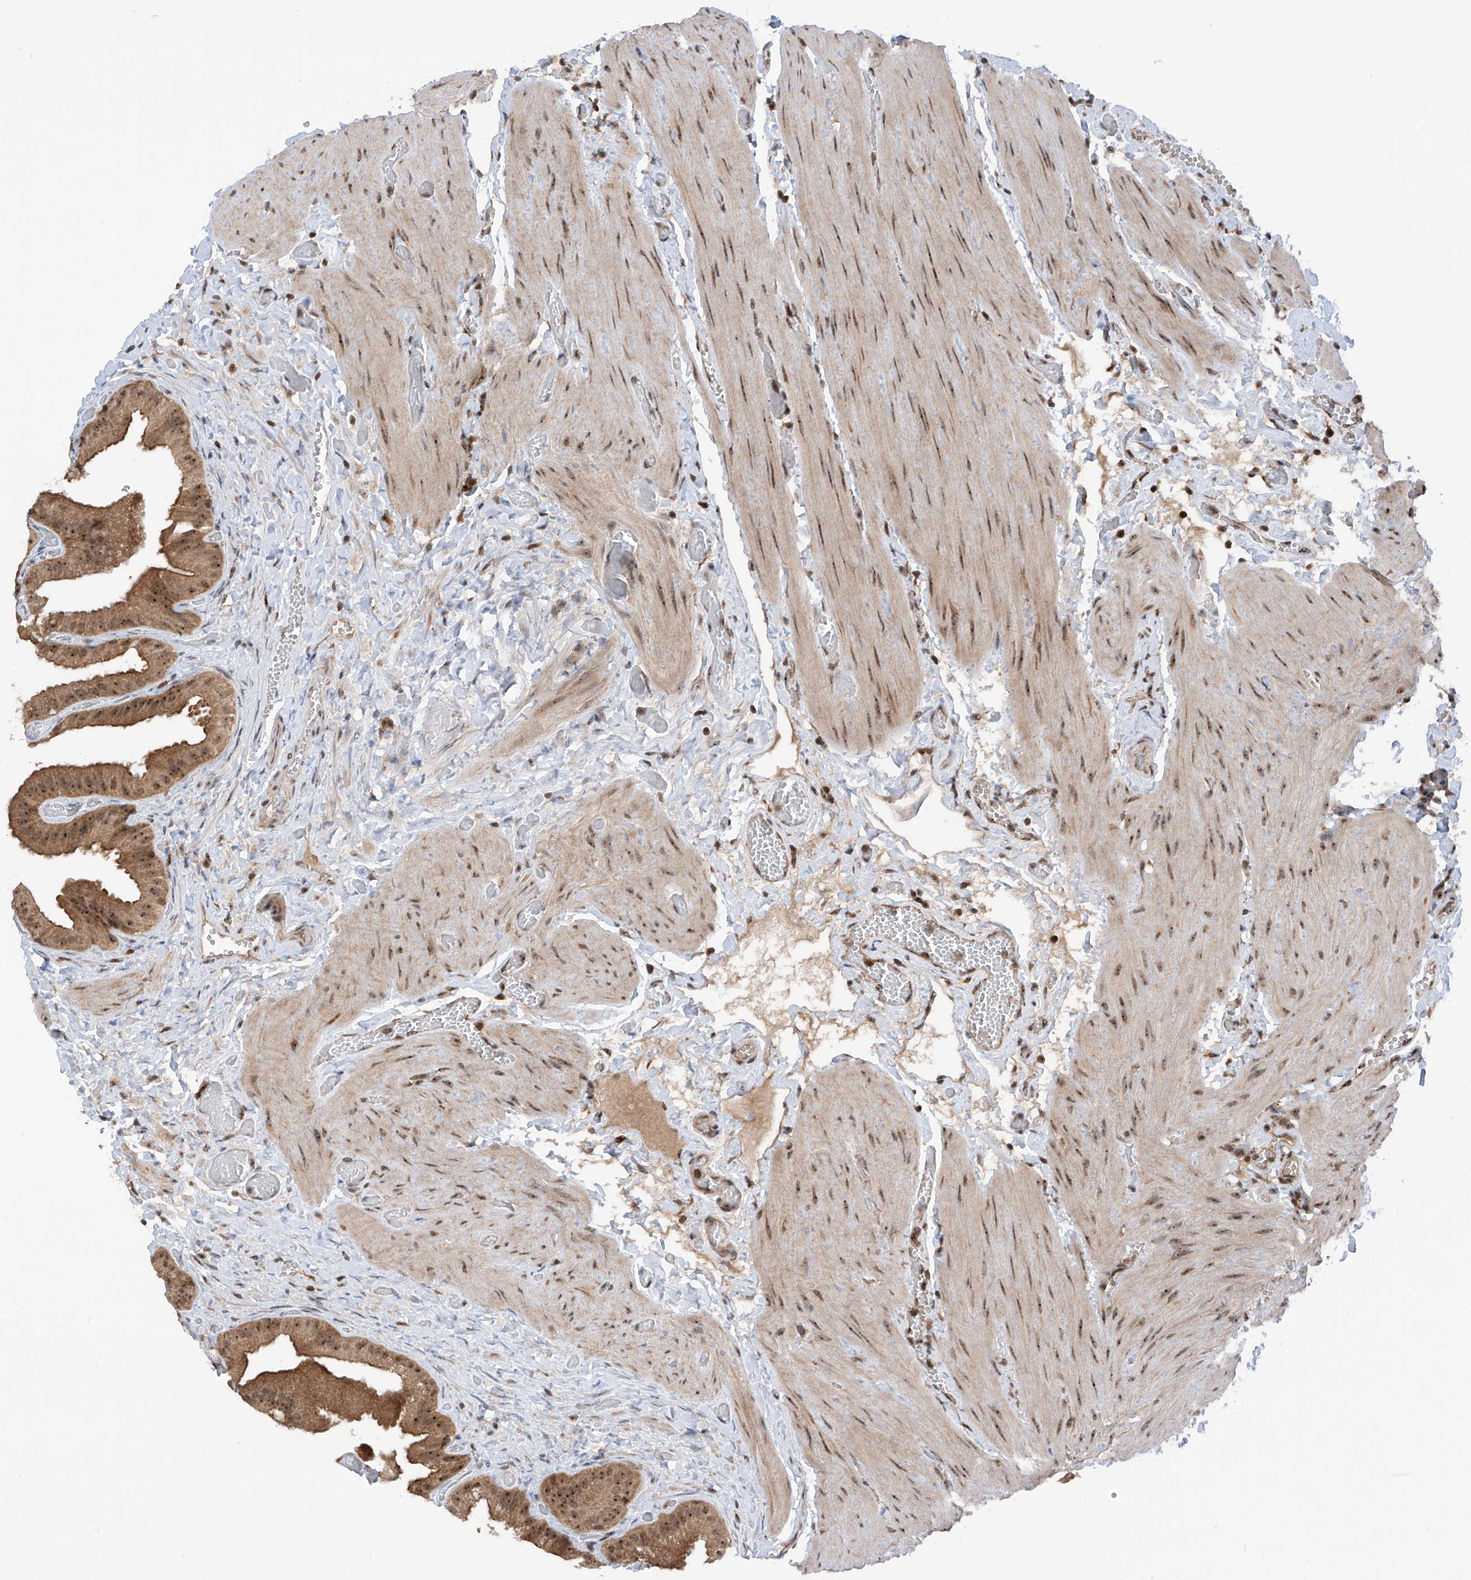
{"staining": {"intensity": "moderate", "quantity": ">75%", "location": "cytoplasmic/membranous,nuclear"}, "tissue": "gallbladder", "cell_type": "Glandular cells", "image_type": "normal", "snomed": [{"axis": "morphology", "description": "Normal tissue, NOS"}, {"axis": "topography", "description": "Gallbladder"}], "caption": "The photomicrograph displays immunohistochemical staining of unremarkable gallbladder. There is moderate cytoplasmic/membranous,nuclear staining is present in about >75% of glandular cells.", "gene": "C1orf131", "patient": {"sex": "female", "age": 64}}